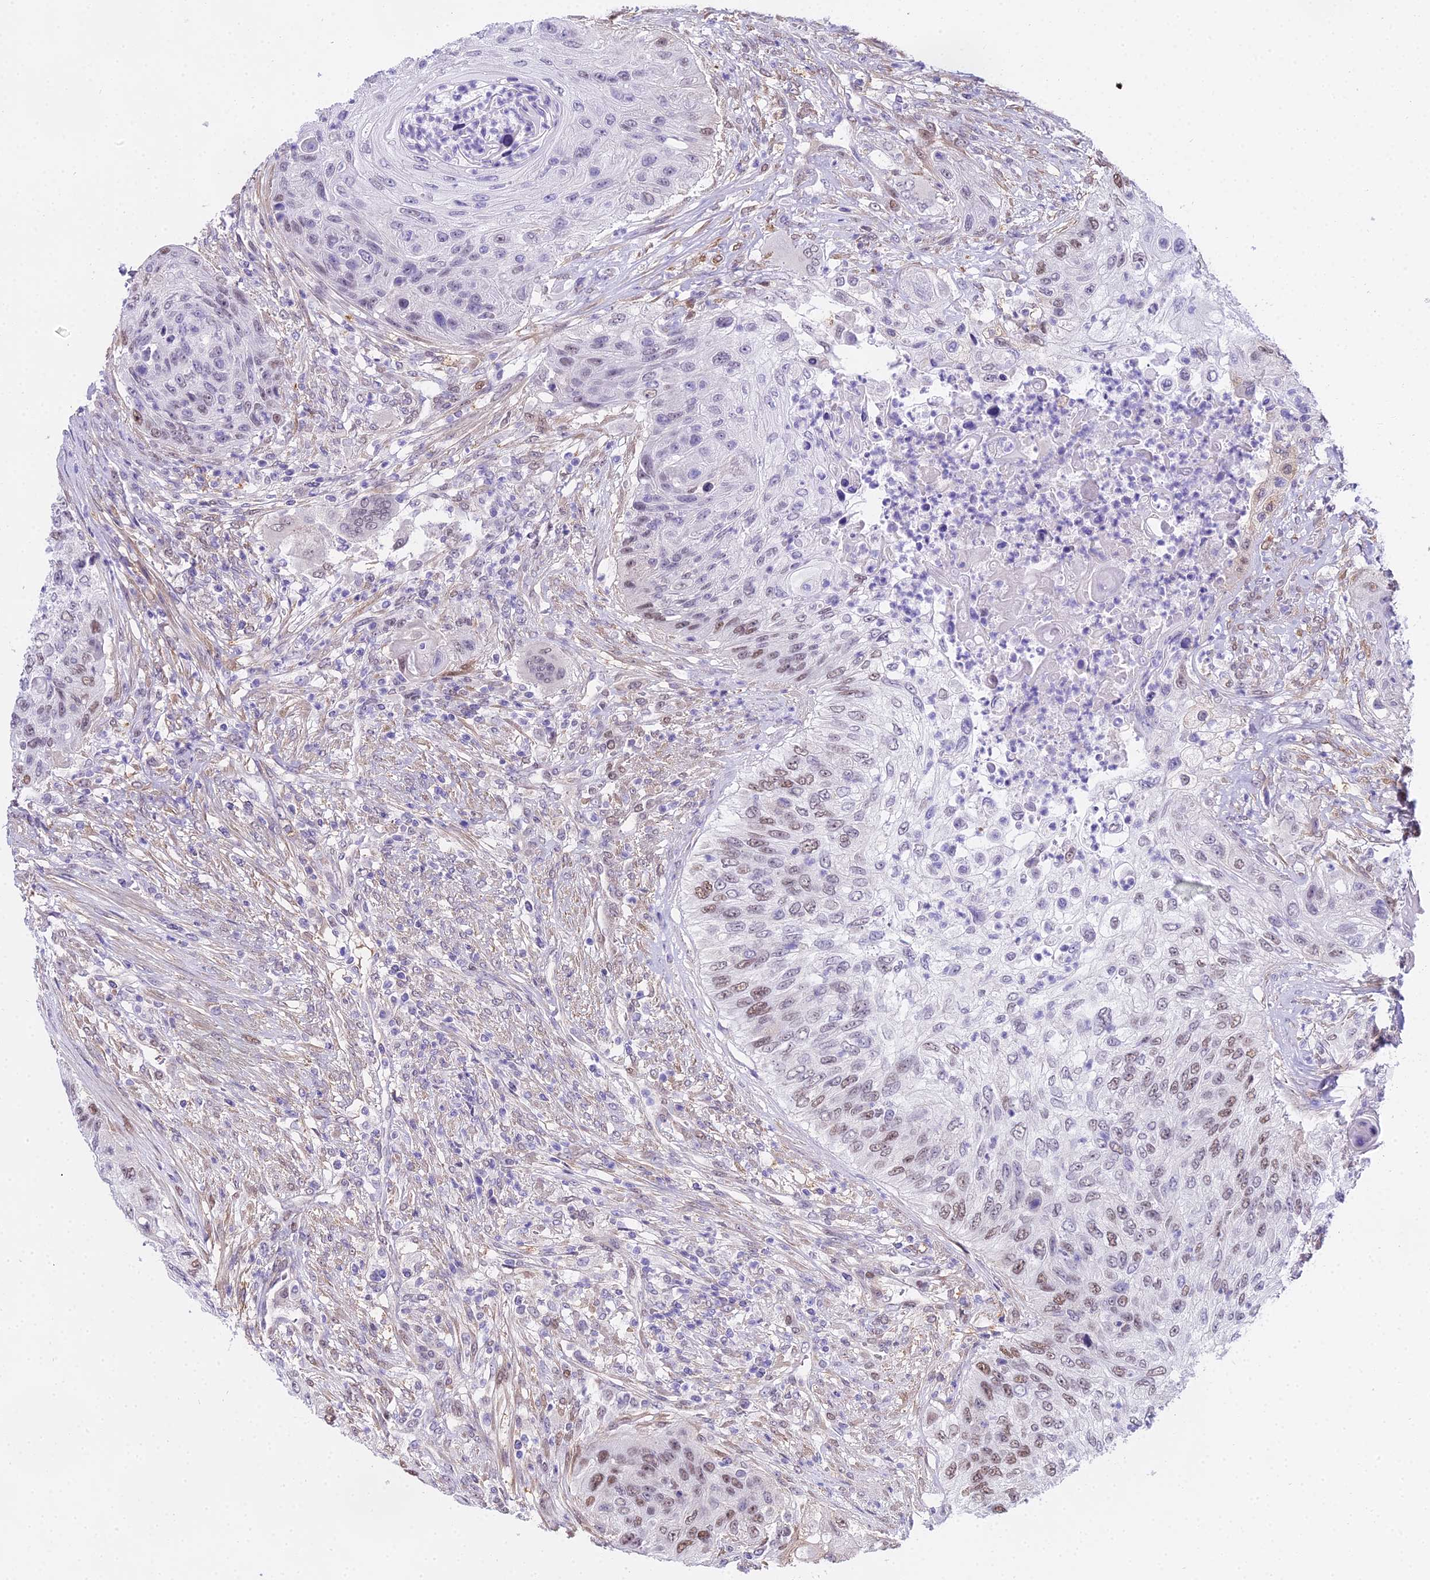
{"staining": {"intensity": "moderate", "quantity": "25%-75%", "location": "nuclear"}, "tissue": "urothelial cancer", "cell_type": "Tumor cells", "image_type": "cancer", "snomed": [{"axis": "morphology", "description": "Urothelial carcinoma, High grade"}, {"axis": "topography", "description": "Urinary bladder"}], "caption": "Immunohistochemical staining of urothelial carcinoma (high-grade) displays moderate nuclear protein positivity in about 25%-75% of tumor cells.", "gene": "MAT2A", "patient": {"sex": "female", "age": 60}}